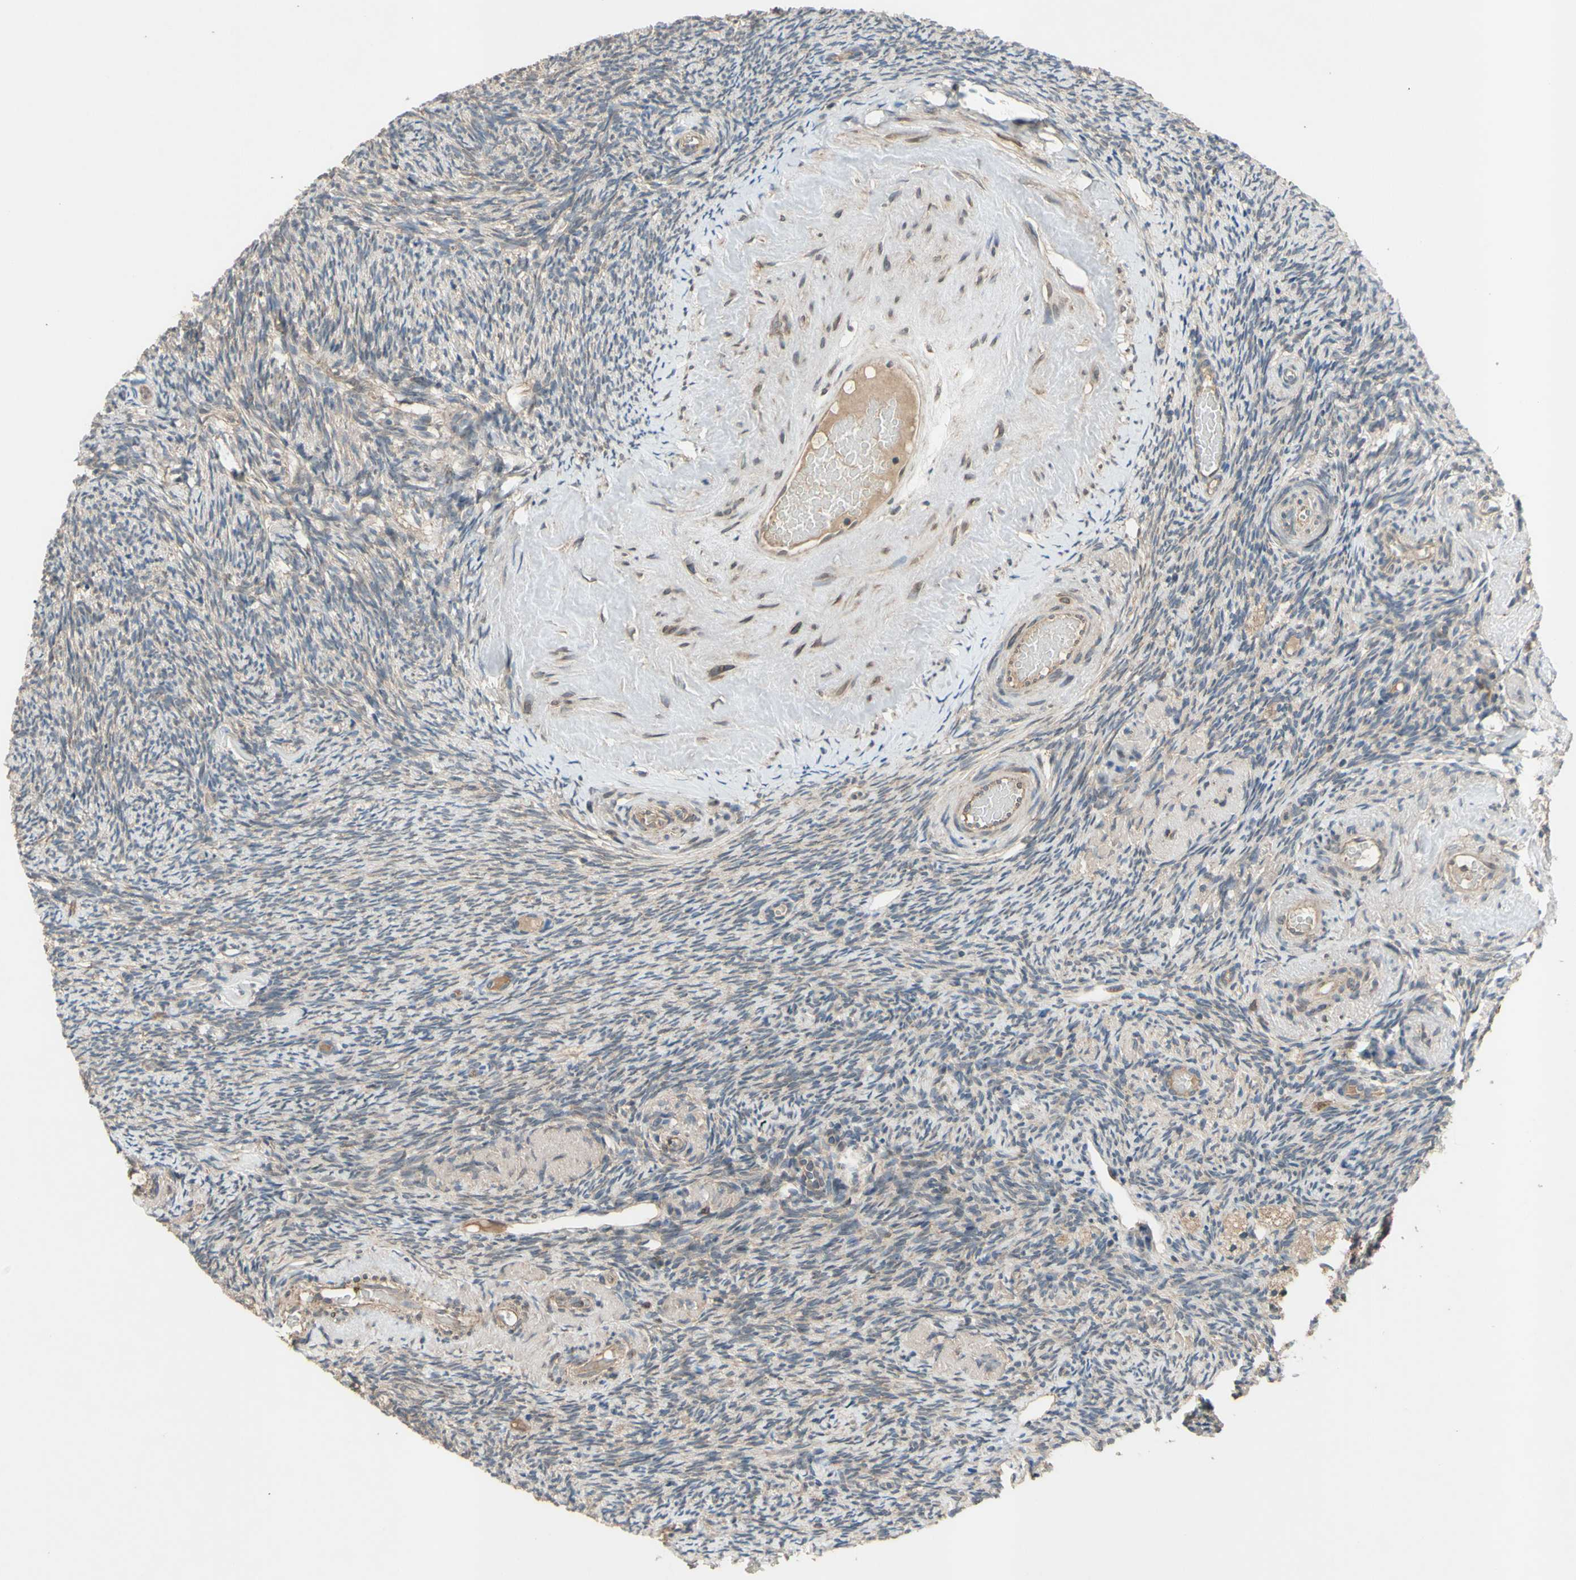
{"staining": {"intensity": "moderate", "quantity": ">75%", "location": "cytoplasmic/membranous"}, "tissue": "ovary", "cell_type": "Follicle cells", "image_type": "normal", "snomed": [{"axis": "morphology", "description": "Normal tissue, NOS"}, {"axis": "topography", "description": "Ovary"}], "caption": "Follicle cells exhibit medium levels of moderate cytoplasmic/membranous positivity in approximately >75% of cells in unremarkable ovary. The staining is performed using DAB brown chromogen to label protein expression. The nuclei are counter-stained blue using hematoxylin.", "gene": "CD164", "patient": {"sex": "female", "age": 60}}